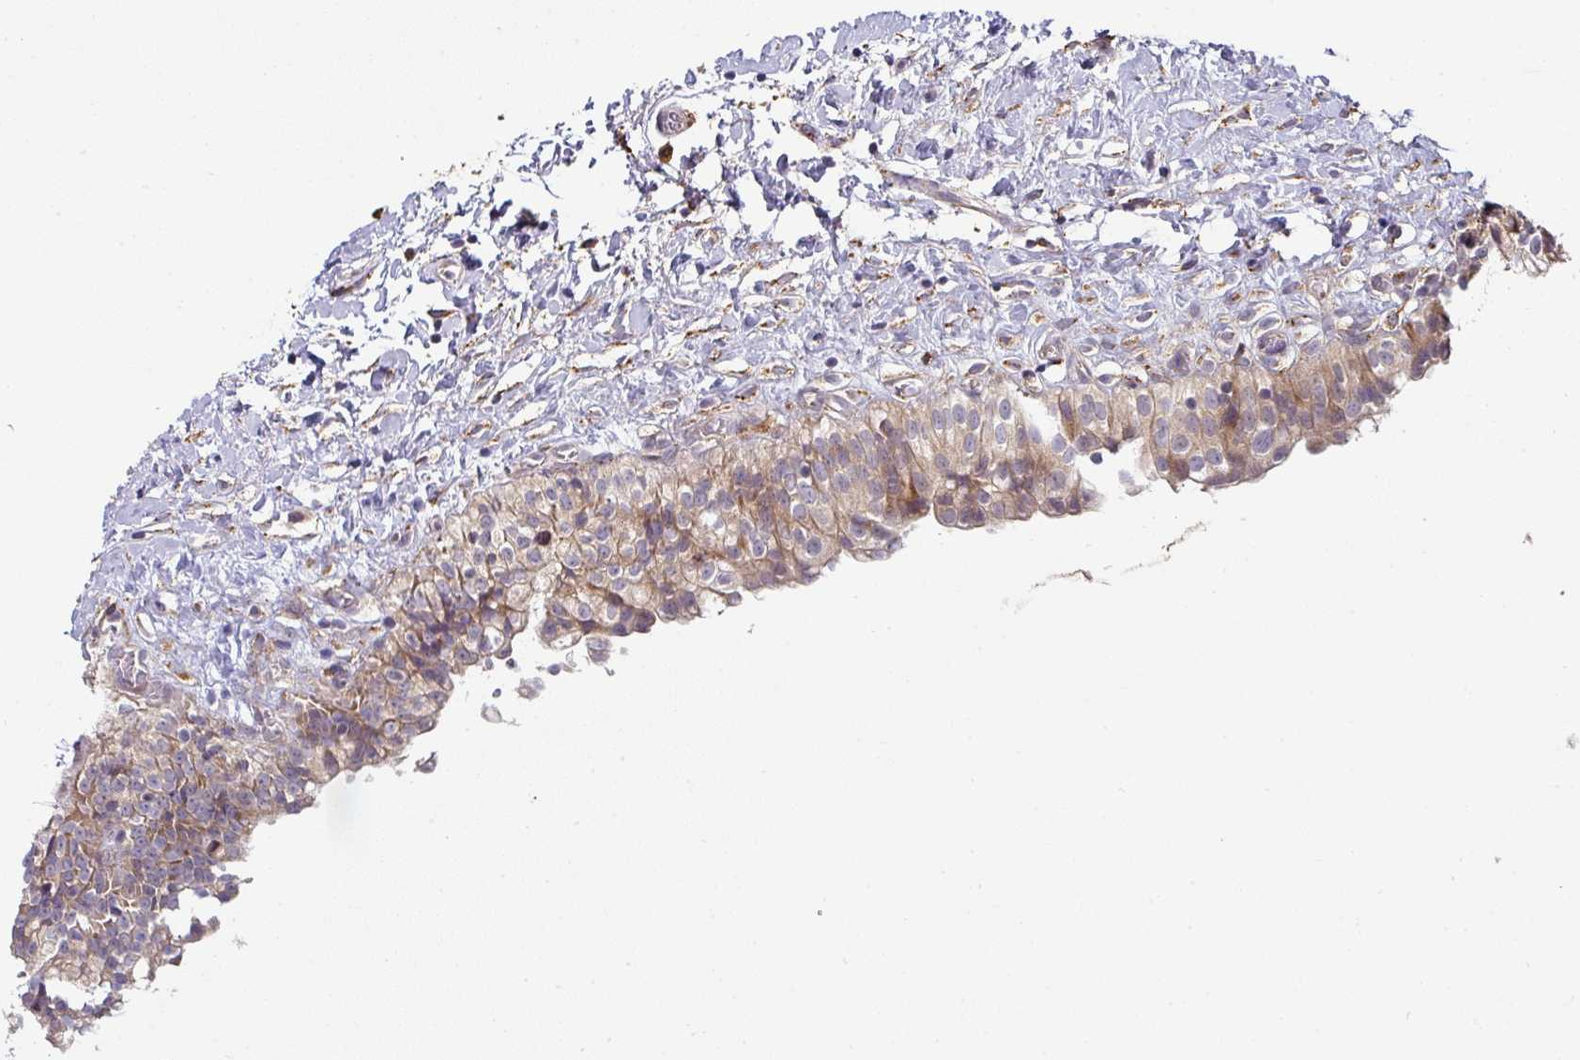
{"staining": {"intensity": "moderate", "quantity": ">75%", "location": "cytoplasmic/membranous"}, "tissue": "urinary bladder", "cell_type": "Urothelial cells", "image_type": "normal", "snomed": [{"axis": "morphology", "description": "Normal tissue, NOS"}, {"axis": "topography", "description": "Urinary bladder"}], "caption": "Approximately >75% of urothelial cells in normal urinary bladder reveal moderate cytoplasmic/membranous protein staining as visualized by brown immunohistochemical staining.", "gene": "ZNF268", "patient": {"sex": "male", "age": 51}}